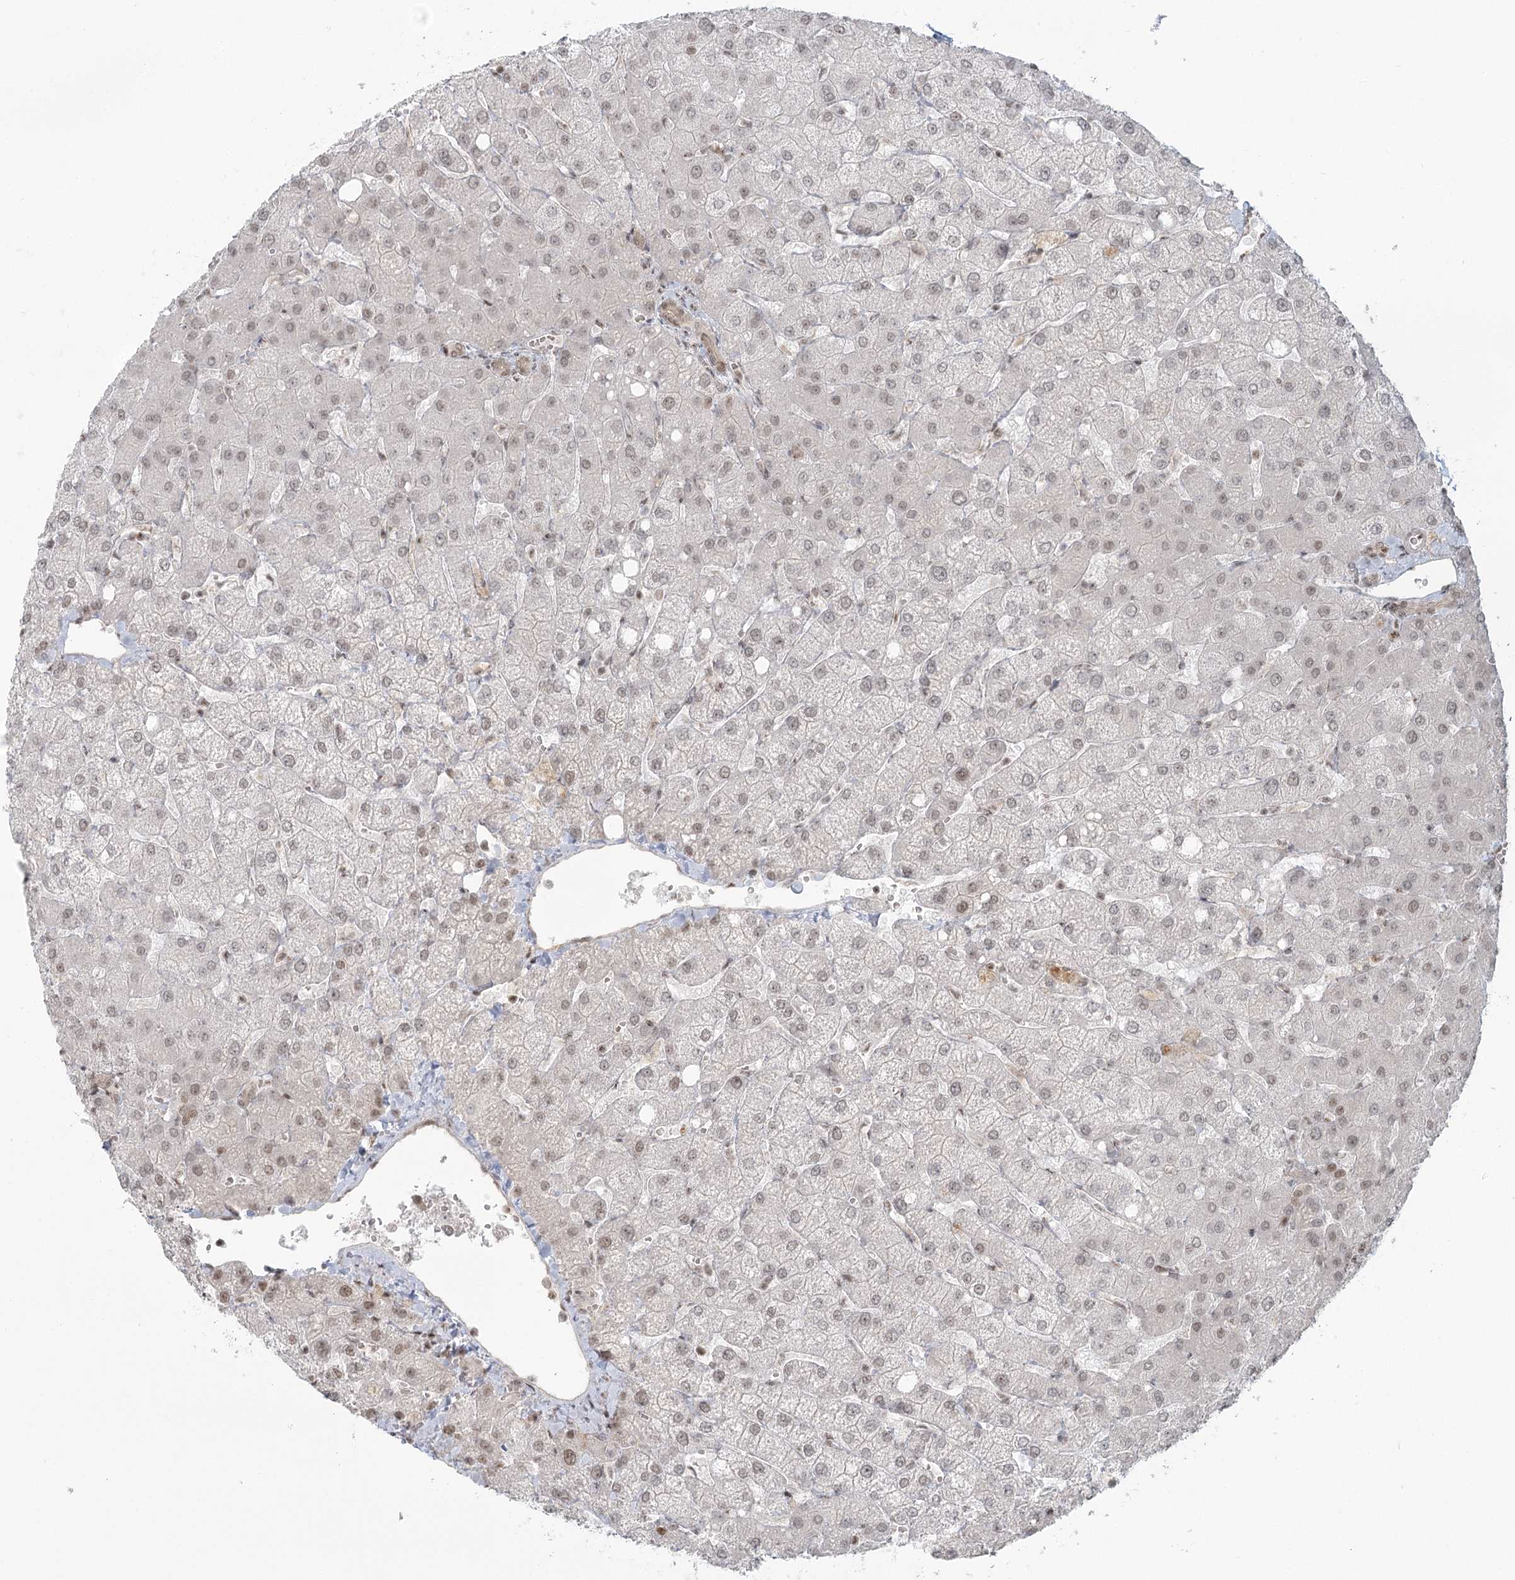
{"staining": {"intensity": "weak", "quantity": "25%-75%", "location": "nuclear"}, "tissue": "liver", "cell_type": "Cholangiocytes", "image_type": "normal", "snomed": [{"axis": "morphology", "description": "Normal tissue, NOS"}, {"axis": "topography", "description": "Liver"}], "caption": "This photomicrograph exhibits unremarkable liver stained with IHC to label a protein in brown. The nuclear of cholangiocytes show weak positivity for the protein. Nuclei are counter-stained blue.", "gene": "R3HCC1L", "patient": {"sex": "female", "age": 54}}